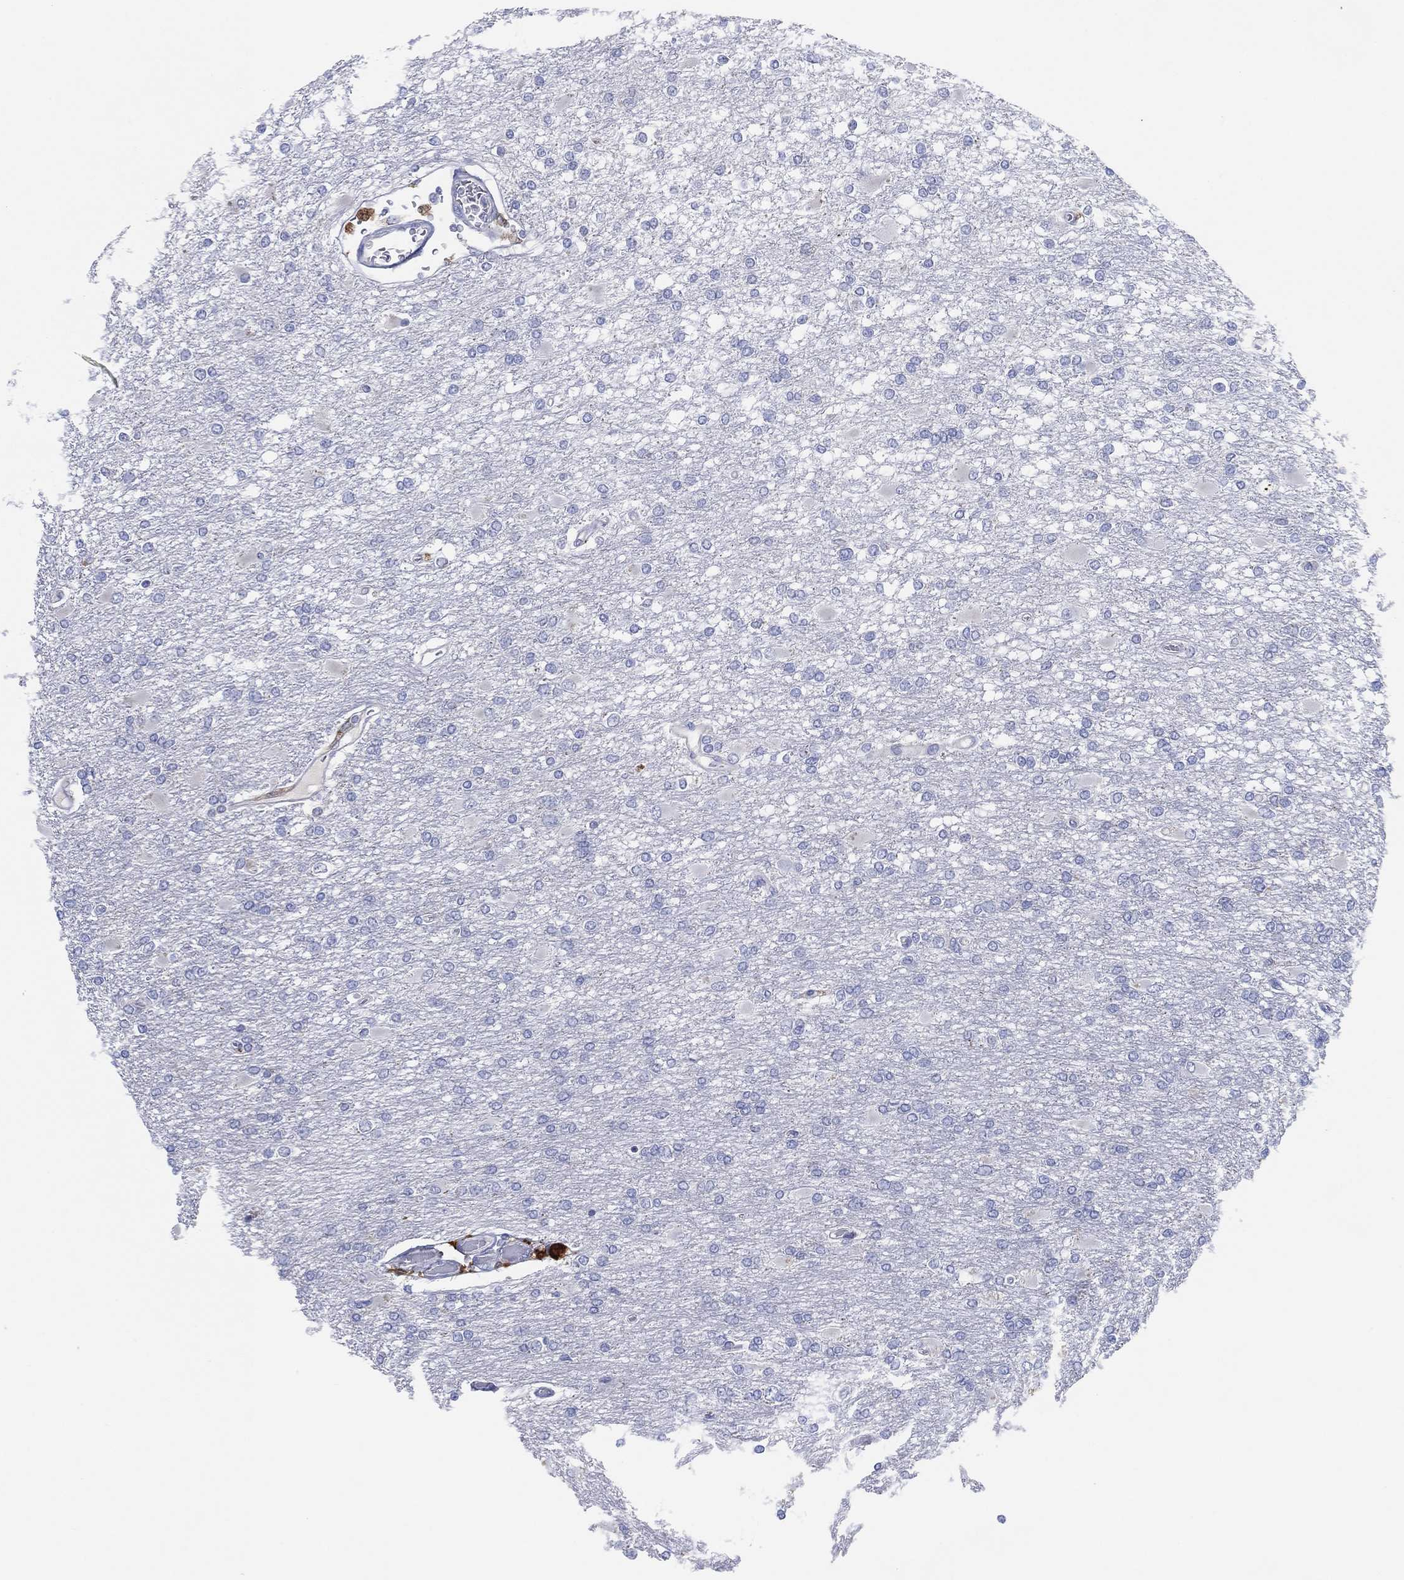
{"staining": {"intensity": "negative", "quantity": "none", "location": "none"}, "tissue": "glioma", "cell_type": "Tumor cells", "image_type": "cancer", "snomed": [{"axis": "morphology", "description": "Glioma, malignant, High grade"}, {"axis": "topography", "description": "Cerebral cortex"}], "caption": "Tumor cells show no significant positivity in glioma.", "gene": "GALNS", "patient": {"sex": "male", "age": 79}}